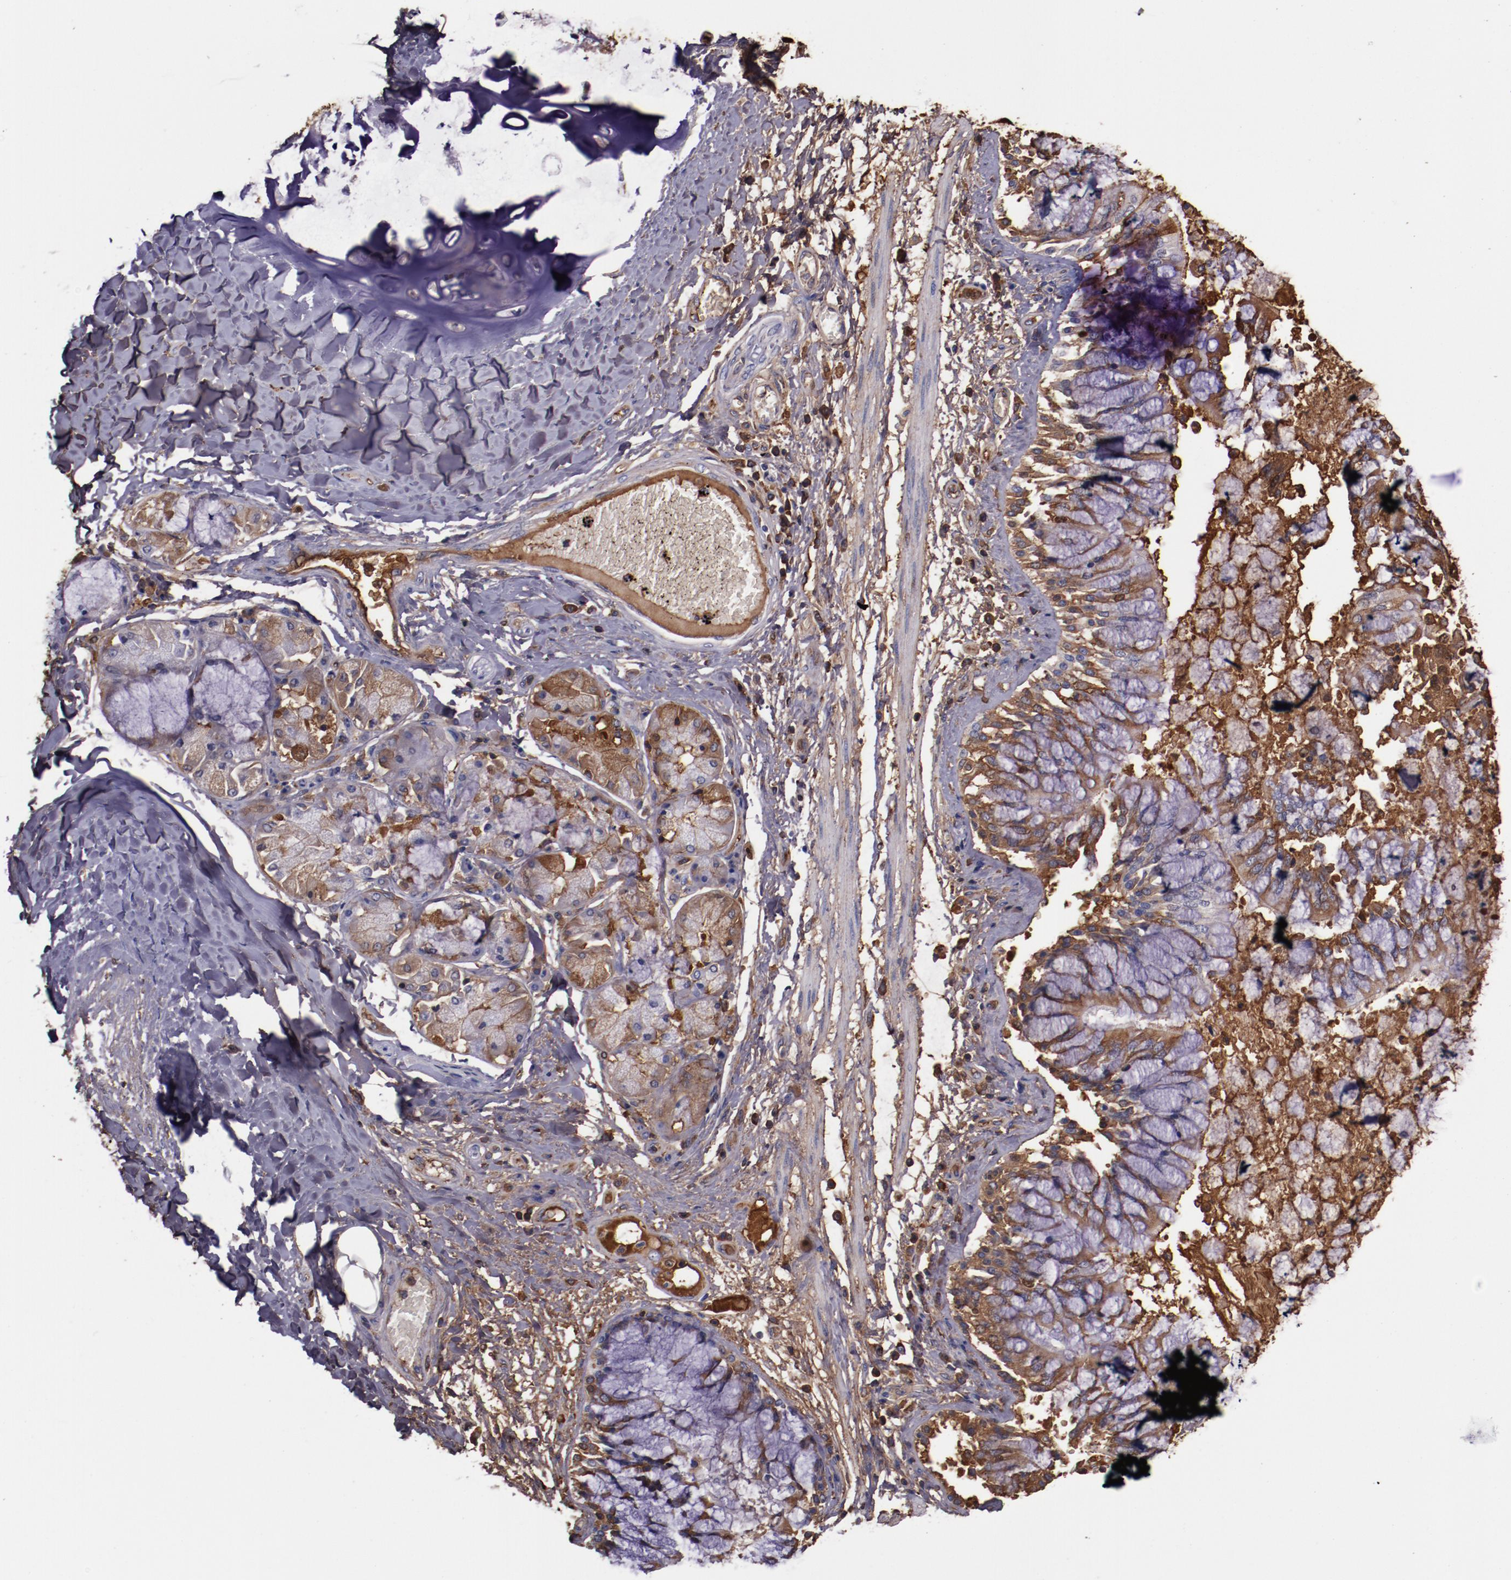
{"staining": {"intensity": "moderate", "quantity": ">75%", "location": "cytoplasmic/membranous"}, "tissue": "bronchus", "cell_type": "Respiratory epithelial cells", "image_type": "normal", "snomed": [{"axis": "morphology", "description": "Normal tissue, NOS"}, {"axis": "topography", "description": "Cartilage tissue"}, {"axis": "topography", "description": "Bronchus"}, {"axis": "topography", "description": "Lung"}], "caption": "Bronchus was stained to show a protein in brown. There is medium levels of moderate cytoplasmic/membranous expression in approximately >75% of respiratory epithelial cells. The protein is shown in brown color, while the nuclei are stained blue.", "gene": "A2M", "patient": {"sex": "female", "age": 49}}